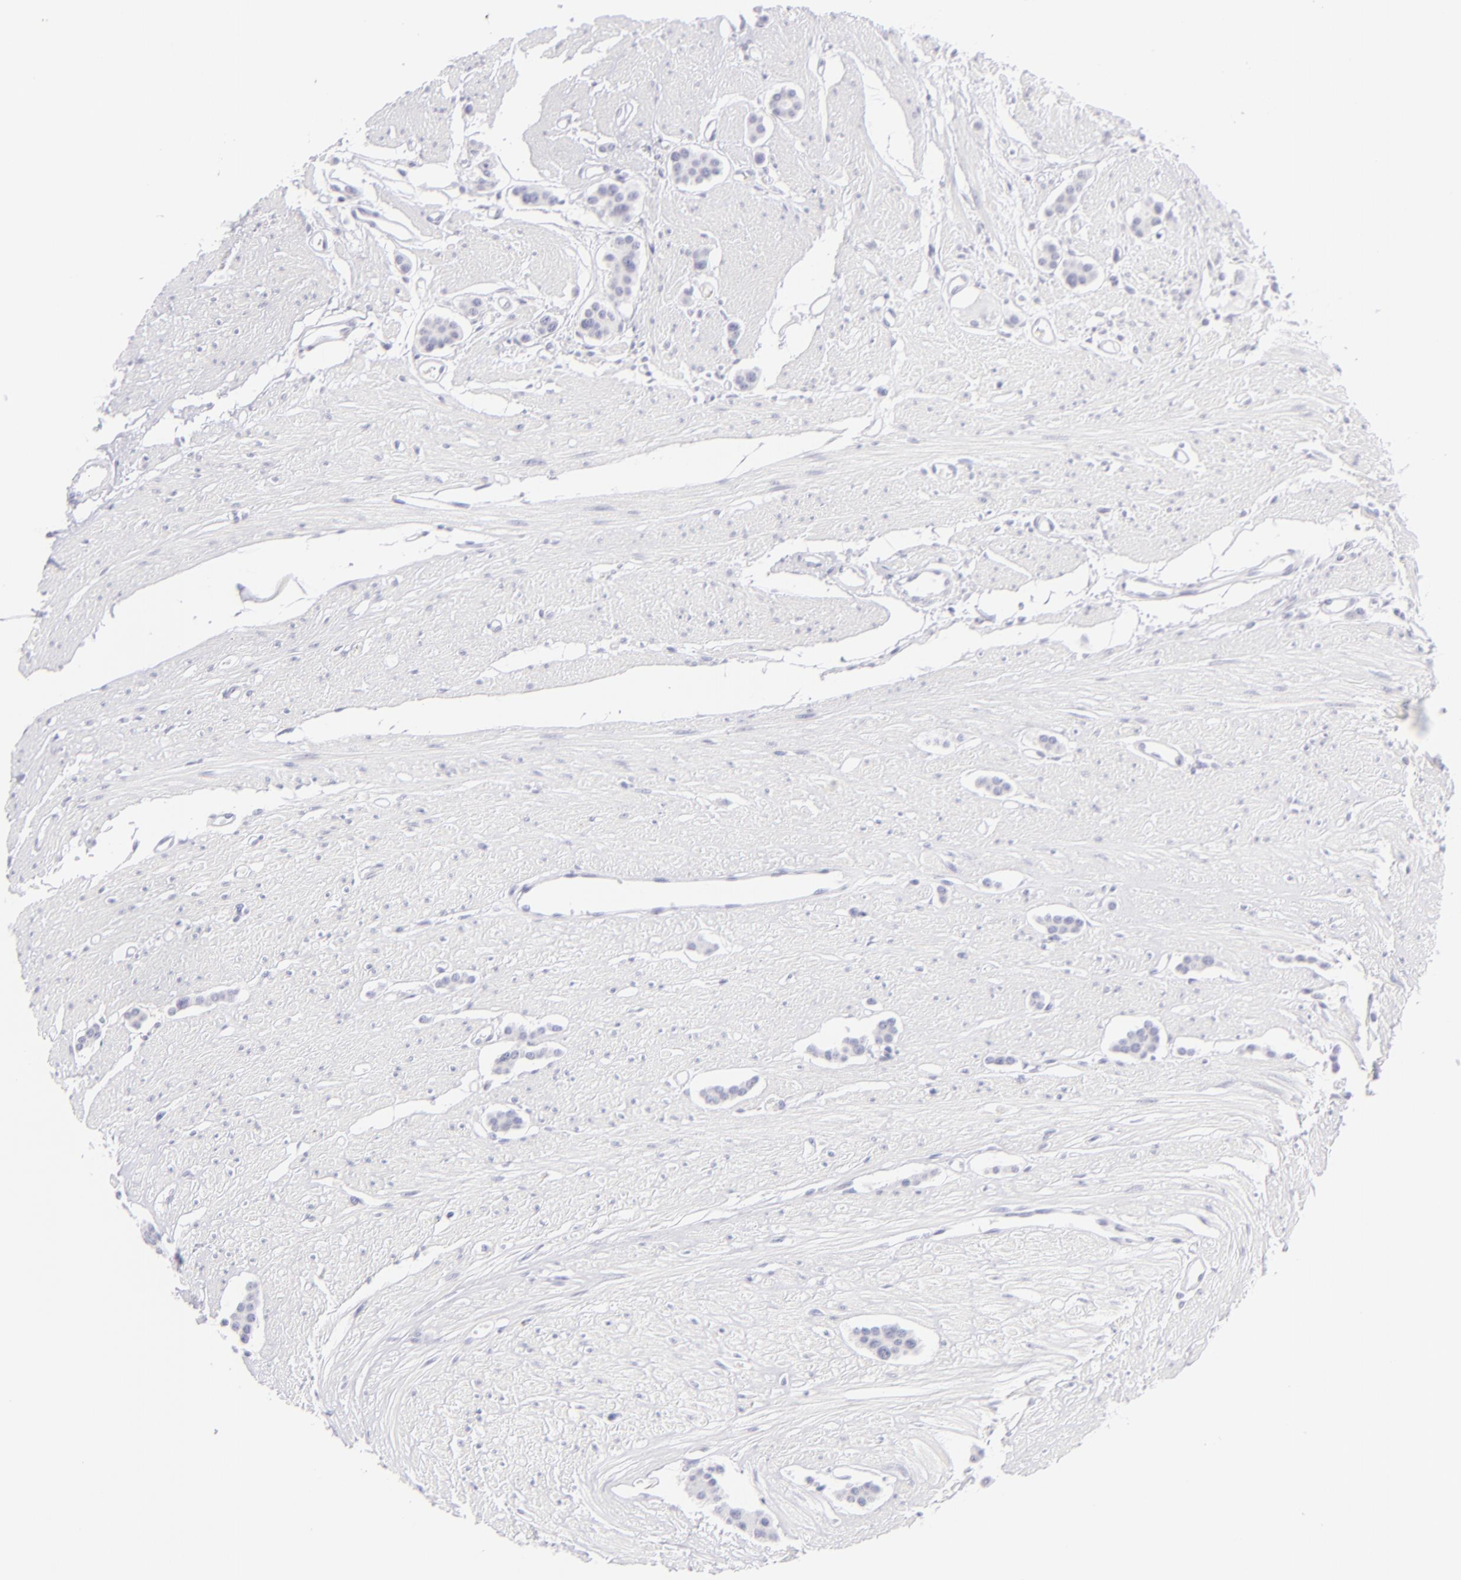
{"staining": {"intensity": "negative", "quantity": "none", "location": "none"}, "tissue": "carcinoid", "cell_type": "Tumor cells", "image_type": "cancer", "snomed": [{"axis": "morphology", "description": "Carcinoid, malignant, NOS"}, {"axis": "topography", "description": "Small intestine"}], "caption": "The photomicrograph displays no staining of tumor cells in carcinoid (malignant). The staining is performed using DAB (3,3'-diaminobenzidine) brown chromogen with nuclei counter-stained in using hematoxylin.", "gene": "FCER2", "patient": {"sex": "male", "age": 60}}